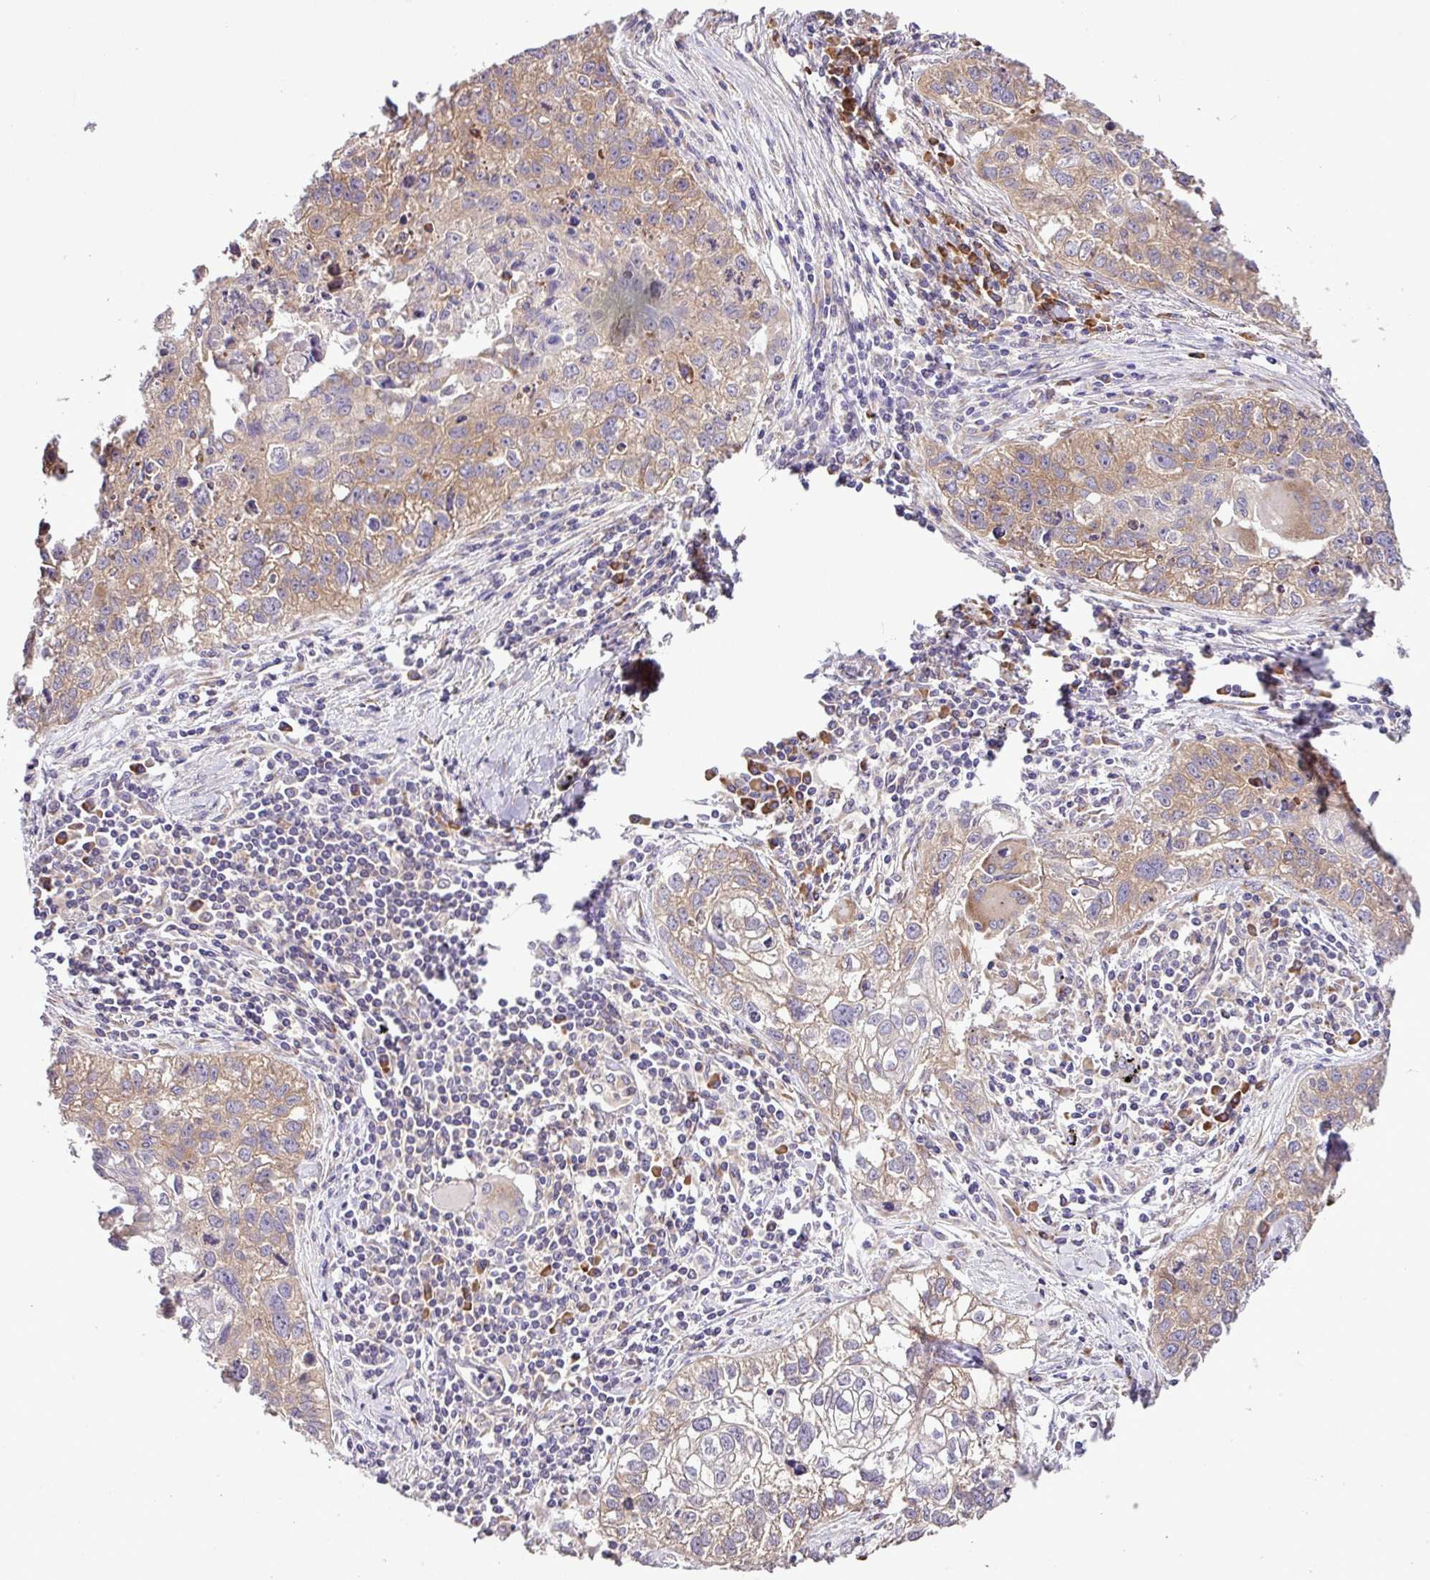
{"staining": {"intensity": "moderate", "quantity": ">75%", "location": "cytoplasmic/membranous"}, "tissue": "lung cancer", "cell_type": "Tumor cells", "image_type": "cancer", "snomed": [{"axis": "morphology", "description": "Squamous cell carcinoma, NOS"}, {"axis": "topography", "description": "Lung"}], "caption": "Immunohistochemical staining of human squamous cell carcinoma (lung) displays moderate cytoplasmic/membranous protein positivity in about >75% of tumor cells.", "gene": "RPL13", "patient": {"sex": "male", "age": 74}}